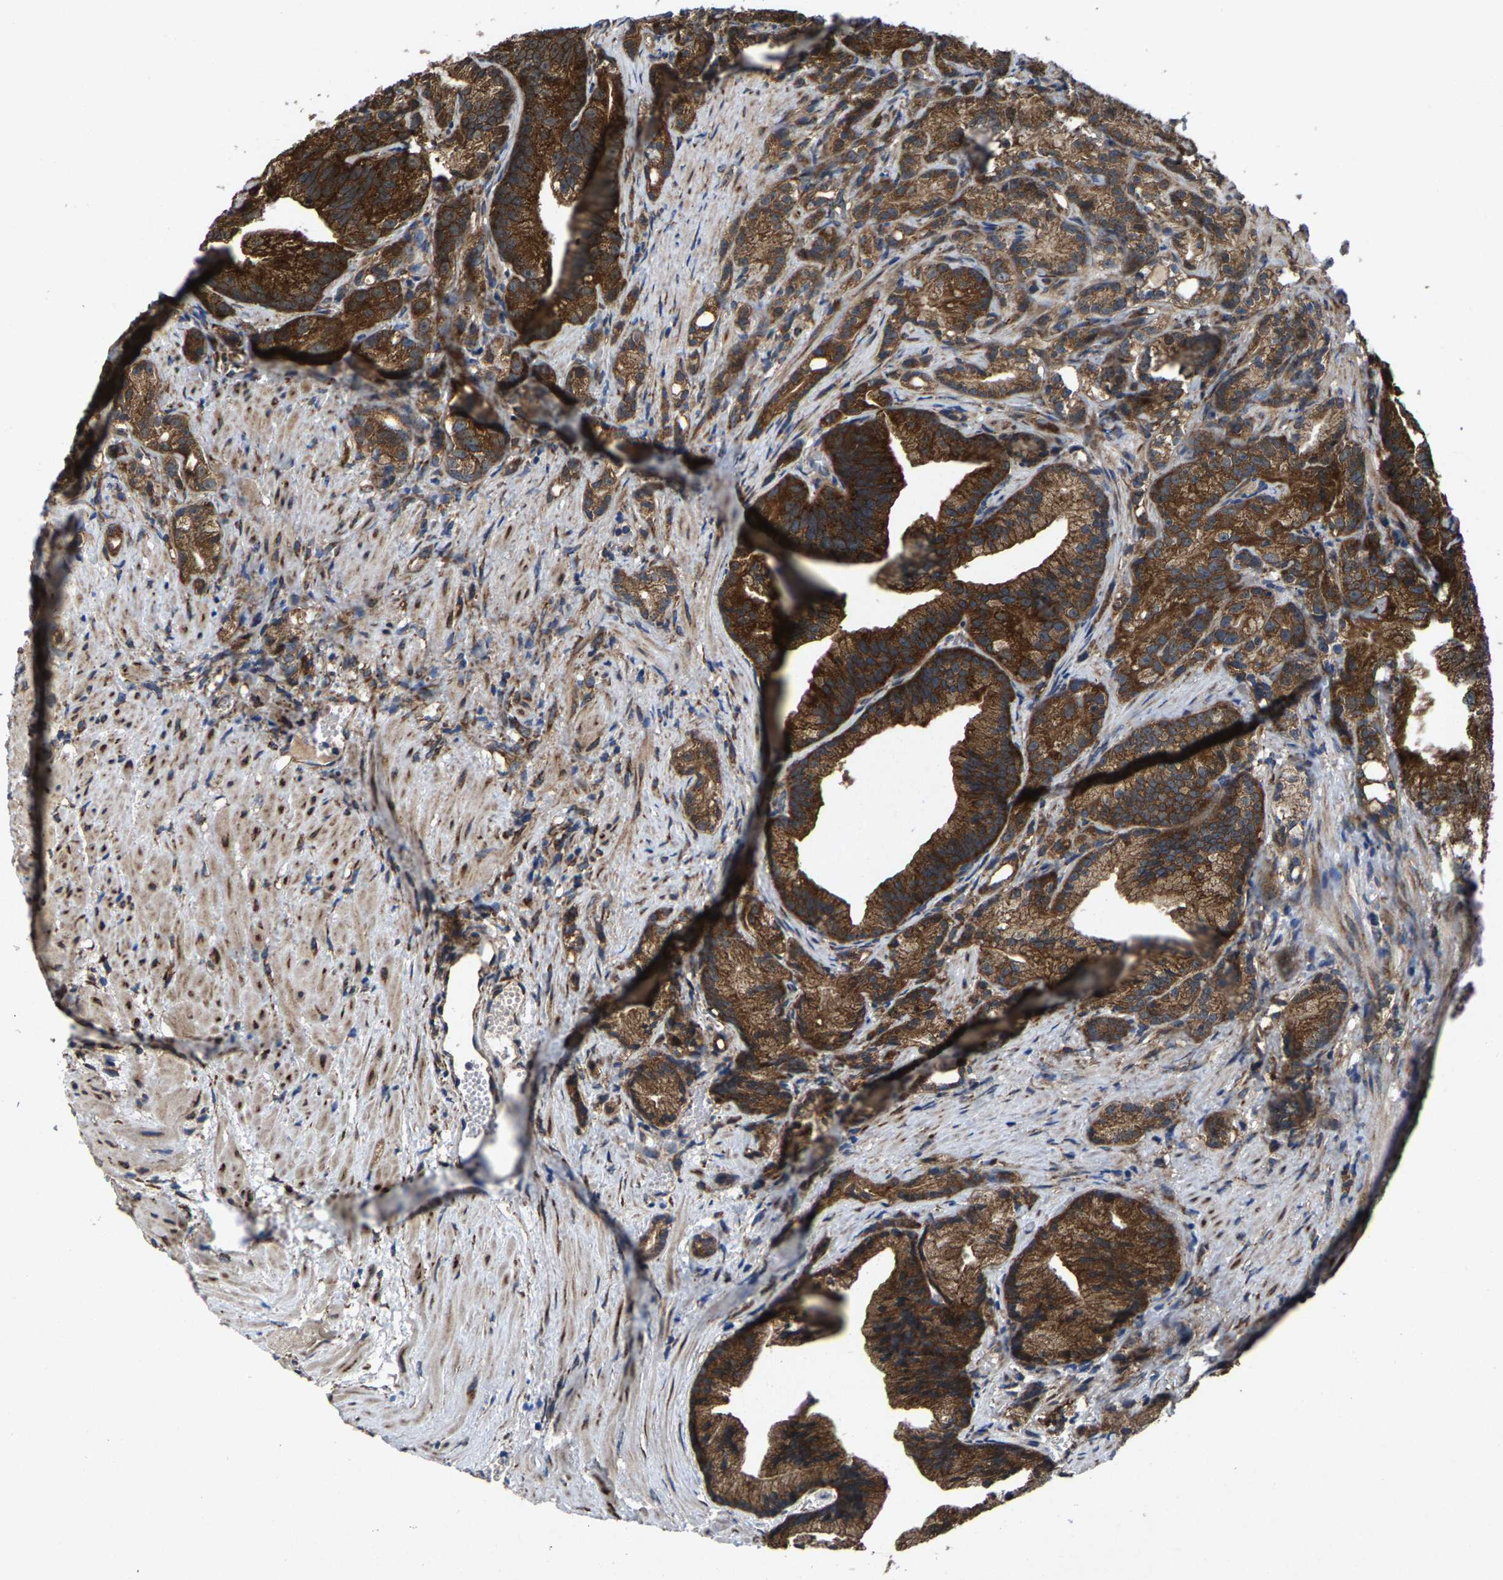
{"staining": {"intensity": "strong", "quantity": ">75%", "location": "cytoplasmic/membranous"}, "tissue": "prostate cancer", "cell_type": "Tumor cells", "image_type": "cancer", "snomed": [{"axis": "morphology", "description": "Adenocarcinoma, Low grade"}, {"axis": "topography", "description": "Prostate"}], "caption": "High-magnification brightfield microscopy of prostate cancer (low-grade adenocarcinoma) stained with DAB (brown) and counterstained with hematoxylin (blue). tumor cells exhibit strong cytoplasmic/membranous staining is present in approximately>75% of cells.", "gene": "PDP1", "patient": {"sex": "male", "age": 89}}